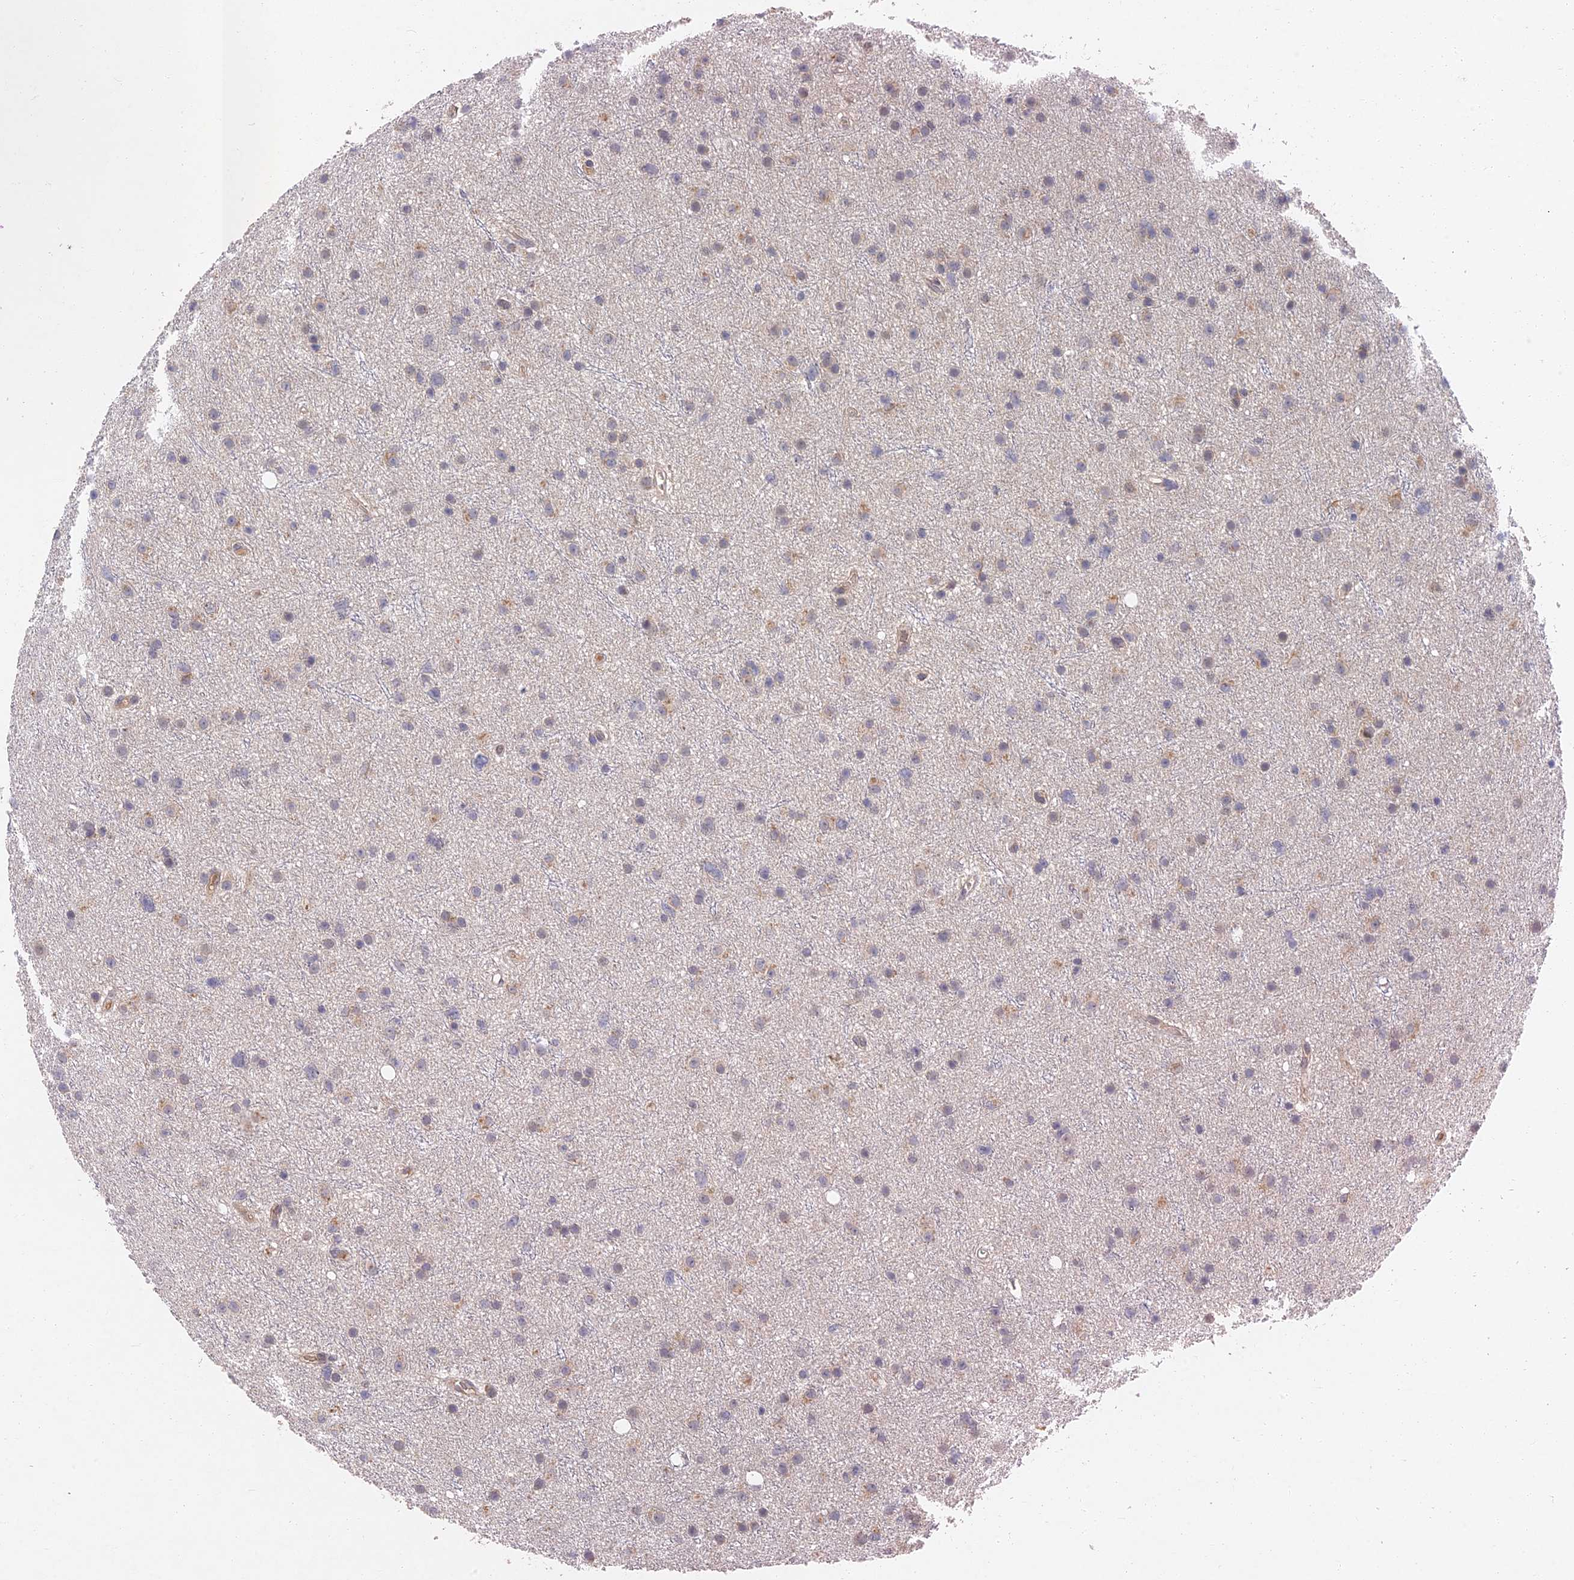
{"staining": {"intensity": "weak", "quantity": "<25%", "location": "cytoplasmic/membranous"}, "tissue": "glioma", "cell_type": "Tumor cells", "image_type": "cancer", "snomed": [{"axis": "morphology", "description": "Glioma, malignant, Low grade"}, {"axis": "topography", "description": "Cerebral cortex"}], "caption": "Micrograph shows no protein positivity in tumor cells of malignant glioma (low-grade) tissue.", "gene": "GNA15", "patient": {"sex": "female", "age": 39}}